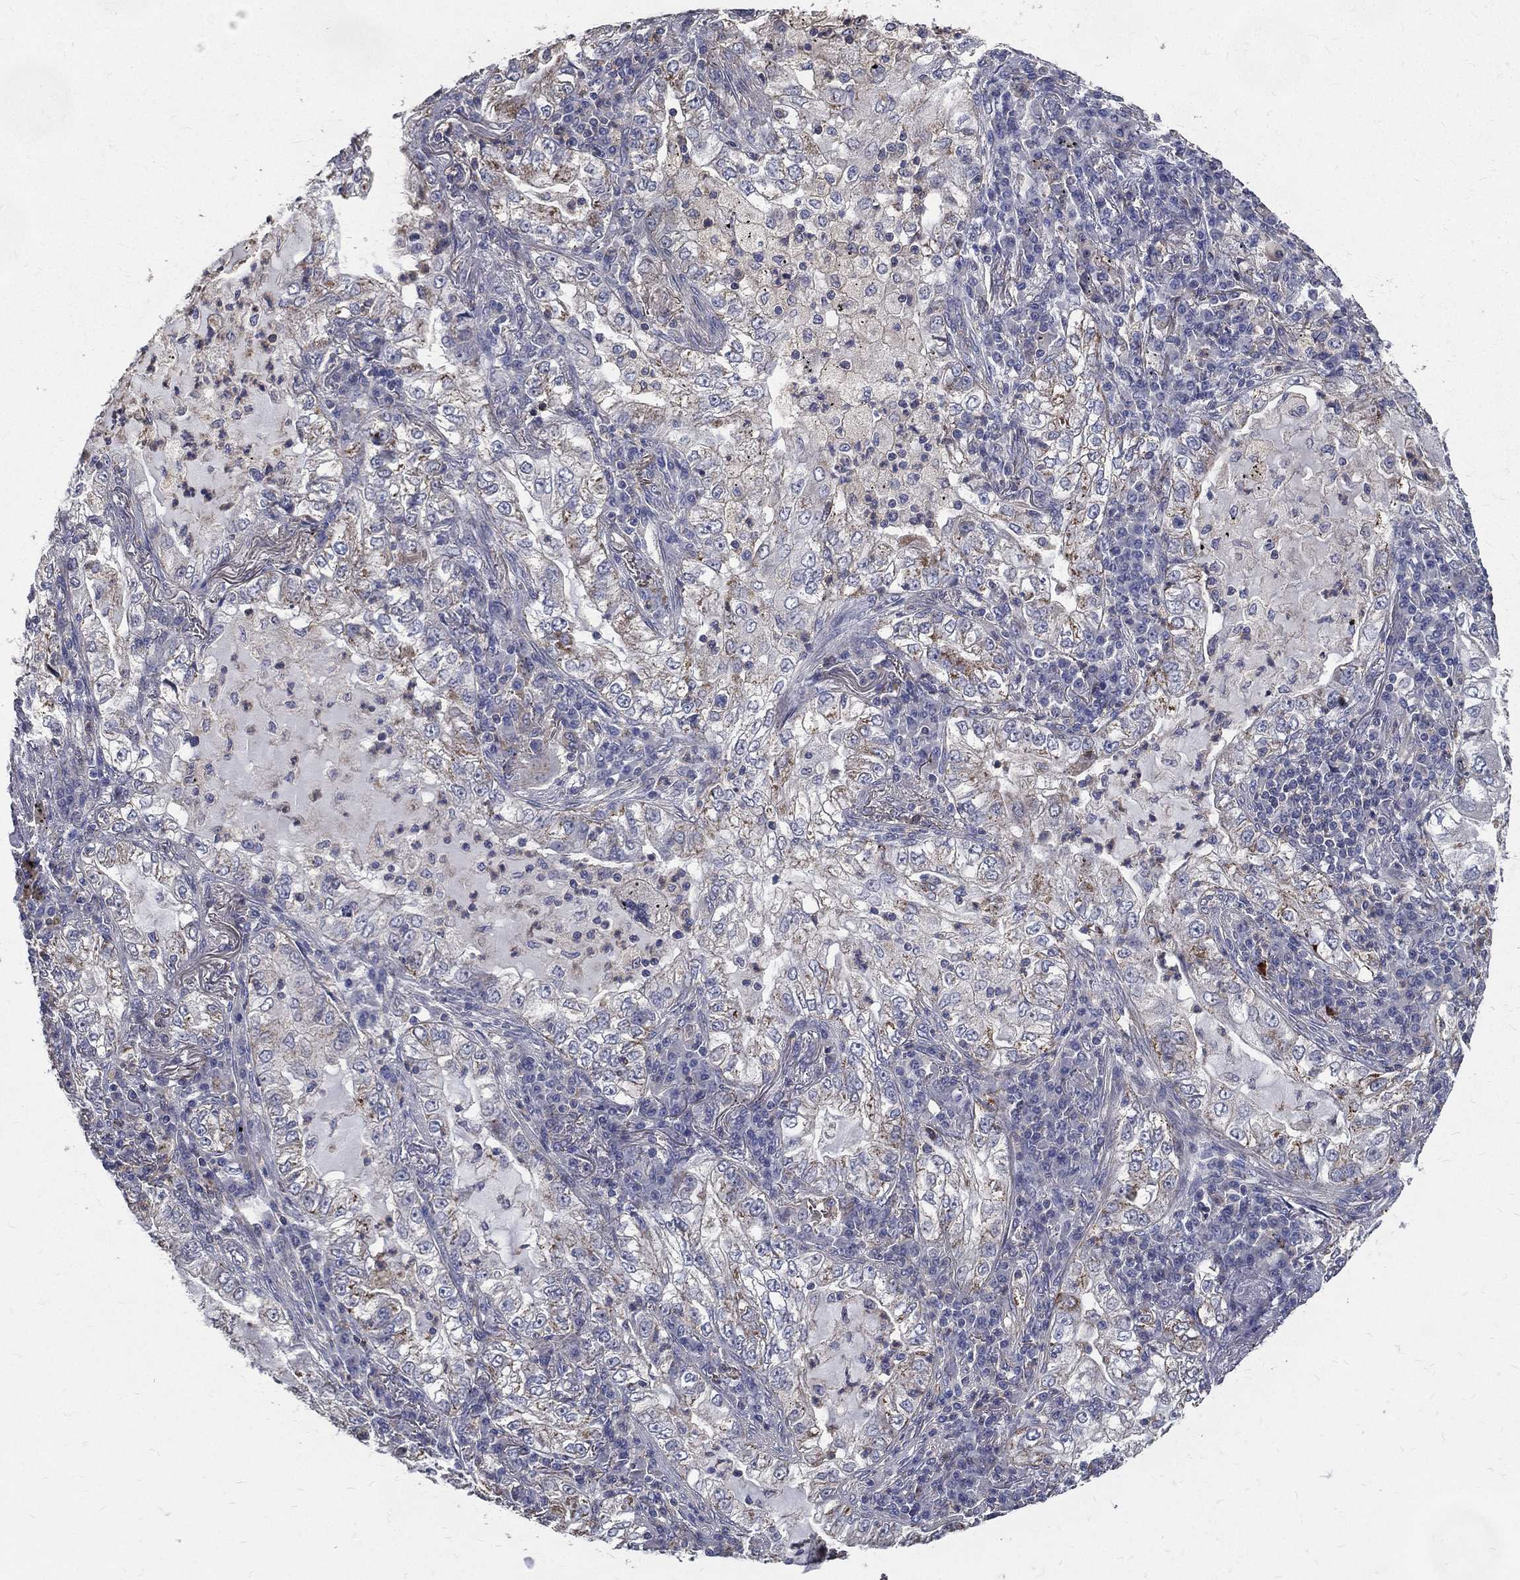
{"staining": {"intensity": "weak", "quantity": "25%-75%", "location": "cytoplasmic/membranous"}, "tissue": "lung cancer", "cell_type": "Tumor cells", "image_type": "cancer", "snomed": [{"axis": "morphology", "description": "Adenocarcinoma, NOS"}, {"axis": "topography", "description": "Lung"}], "caption": "Protein staining of lung cancer tissue reveals weak cytoplasmic/membranous positivity in approximately 25%-75% of tumor cells. (Brightfield microscopy of DAB IHC at high magnification).", "gene": "SERPINB2", "patient": {"sex": "female", "age": 73}}